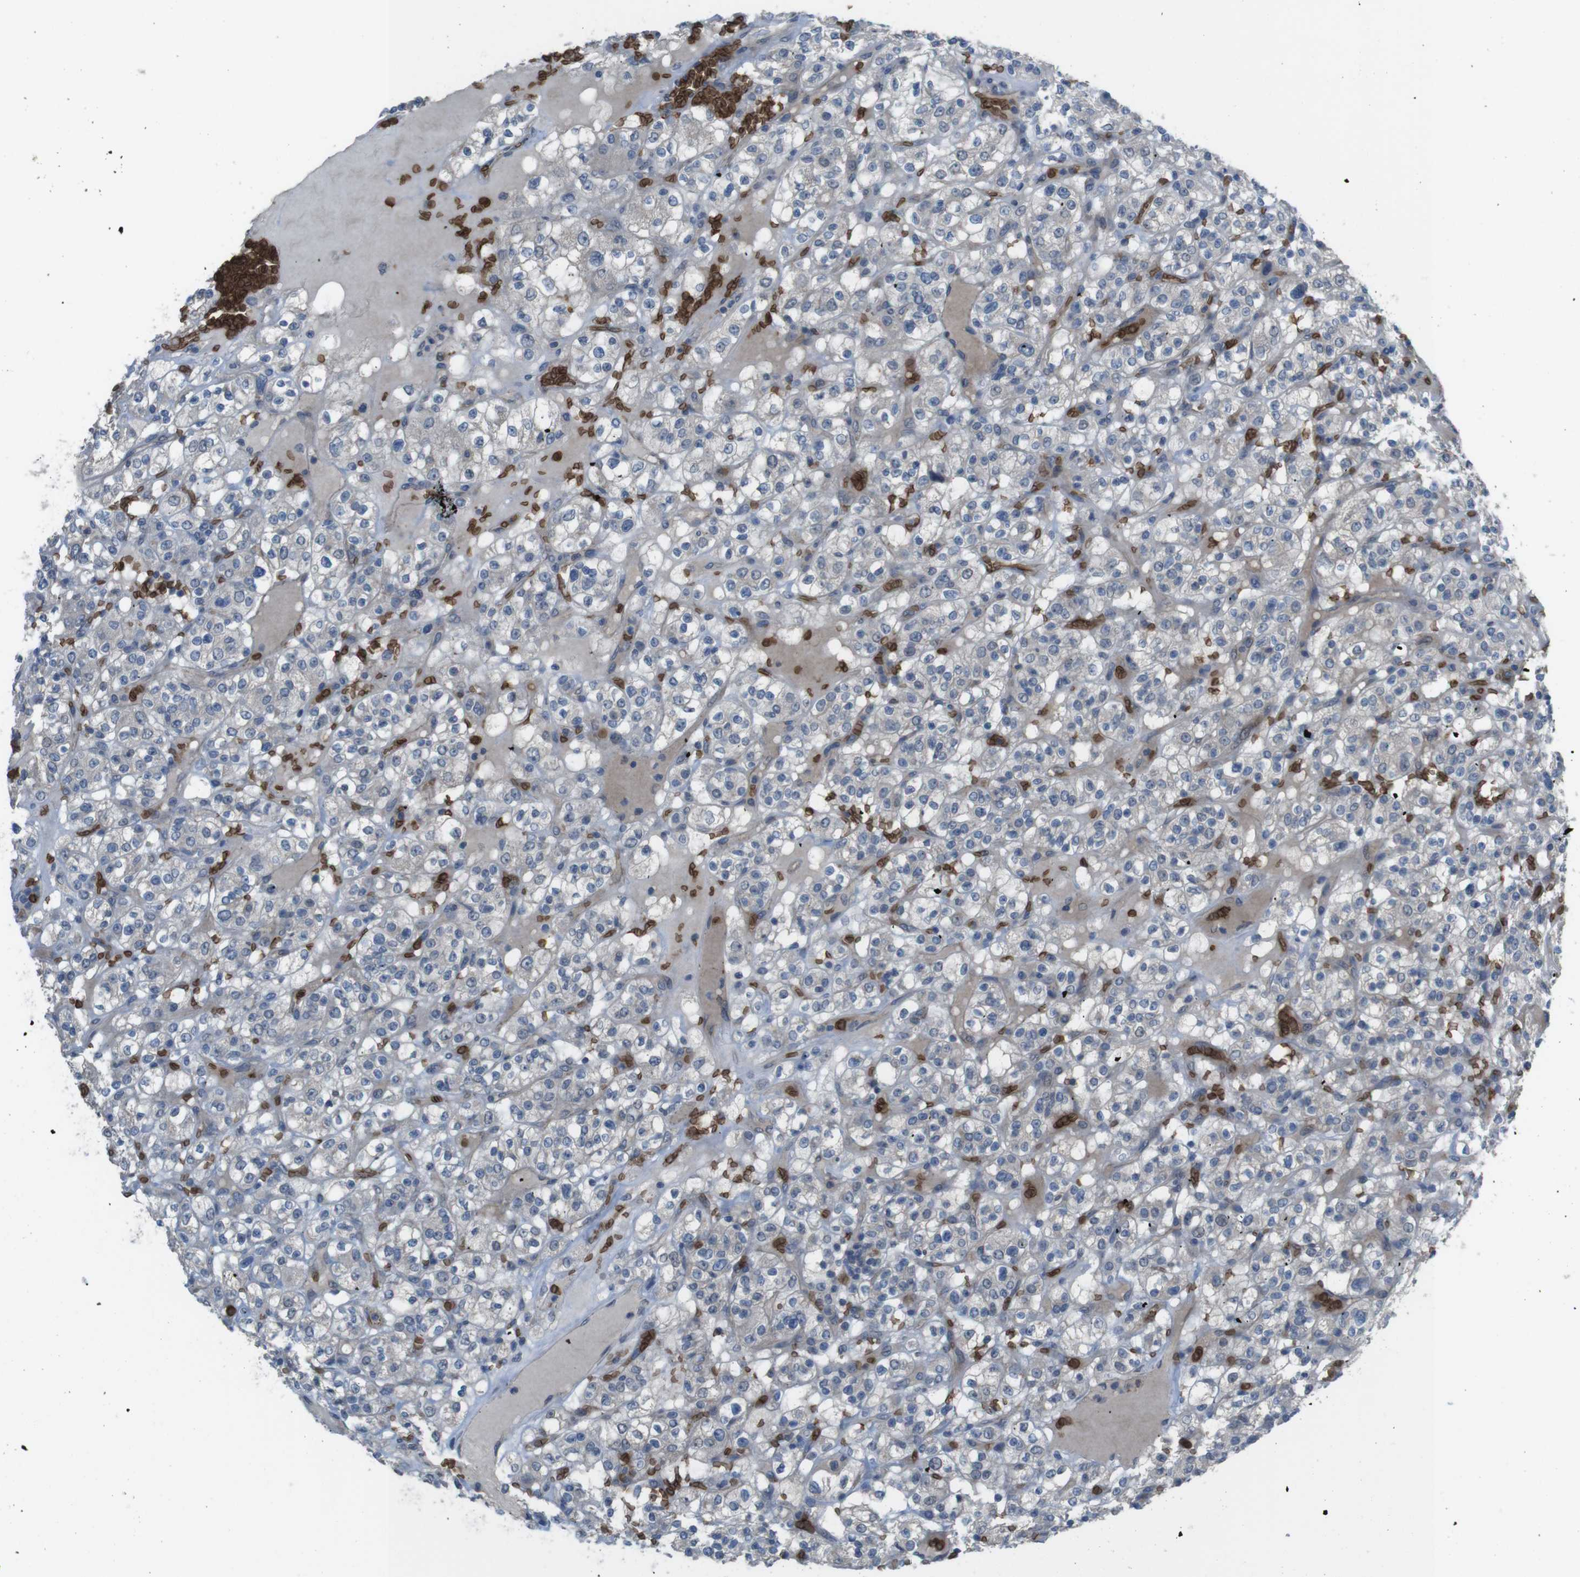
{"staining": {"intensity": "negative", "quantity": "none", "location": "none"}, "tissue": "renal cancer", "cell_type": "Tumor cells", "image_type": "cancer", "snomed": [{"axis": "morphology", "description": "Normal tissue, NOS"}, {"axis": "morphology", "description": "Adenocarcinoma, NOS"}, {"axis": "topography", "description": "Kidney"}], "caption": "Renal cancer was stained to show a protein in brown. There is no significant expression in tumor cells.", "gene": "GYPA", "patient": {"sex": "female", "age": 72}}